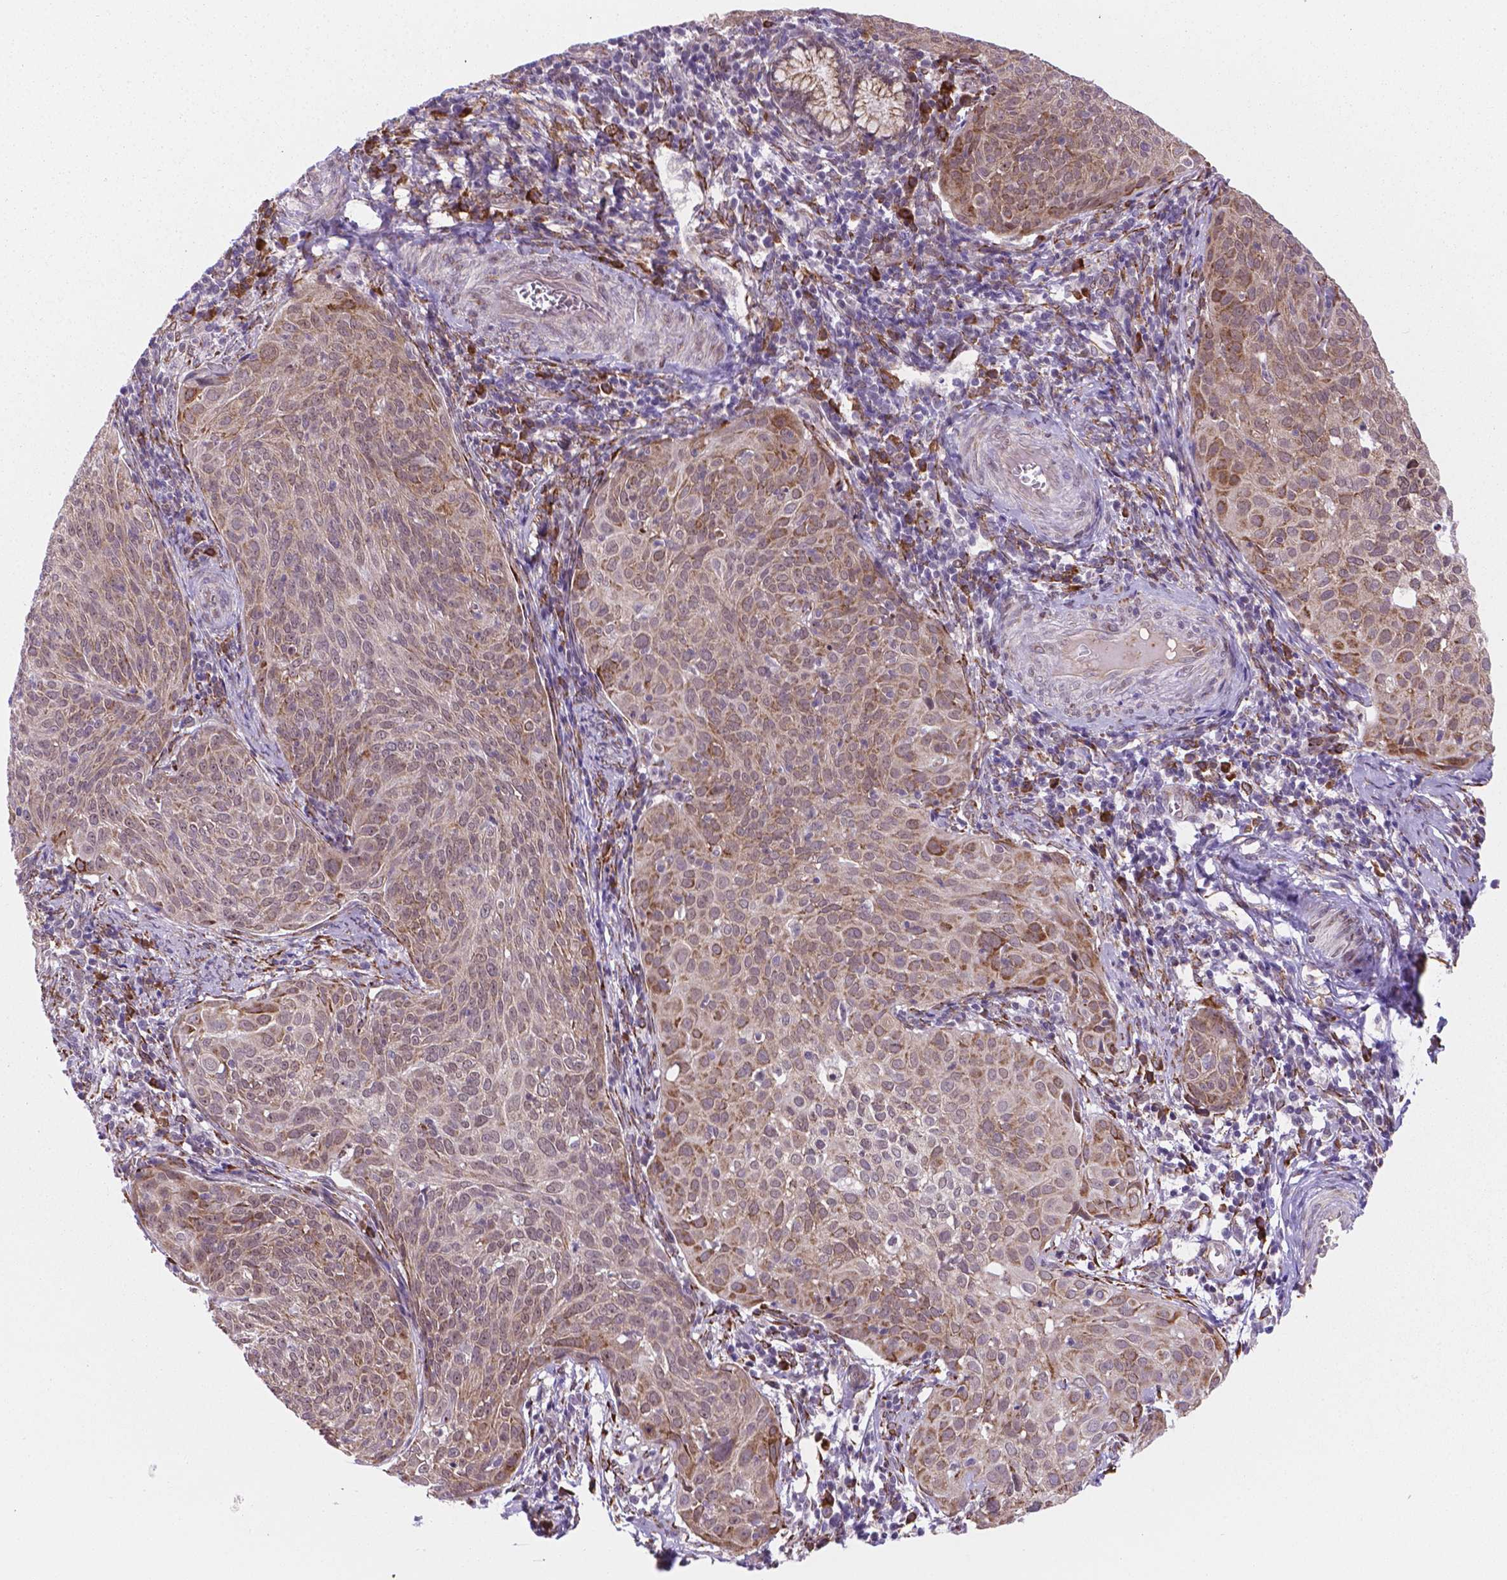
{"staining": {"intensity": "weak", "quantity": "25%-75%", "location": "cytoplasmic/membranous"}, "tissue": "cervical cancer", "cell_type": "Tumor cells", "image_type": "cancer", "snomed": [{"axis": "morphology", "description": "Squamous cell carcinoma, NOS"}, {"axis": "topography", "description": "Cervix"}], "caption": "This photomicrograph demonstrates immunohistochemistry staining of human cervical cancer, with low weak cytoplasmic/membranous staining in about 25%-75% of tumor cells.", "gene": "FNIP1", "patient": {"sex": "female", "age": 39}}